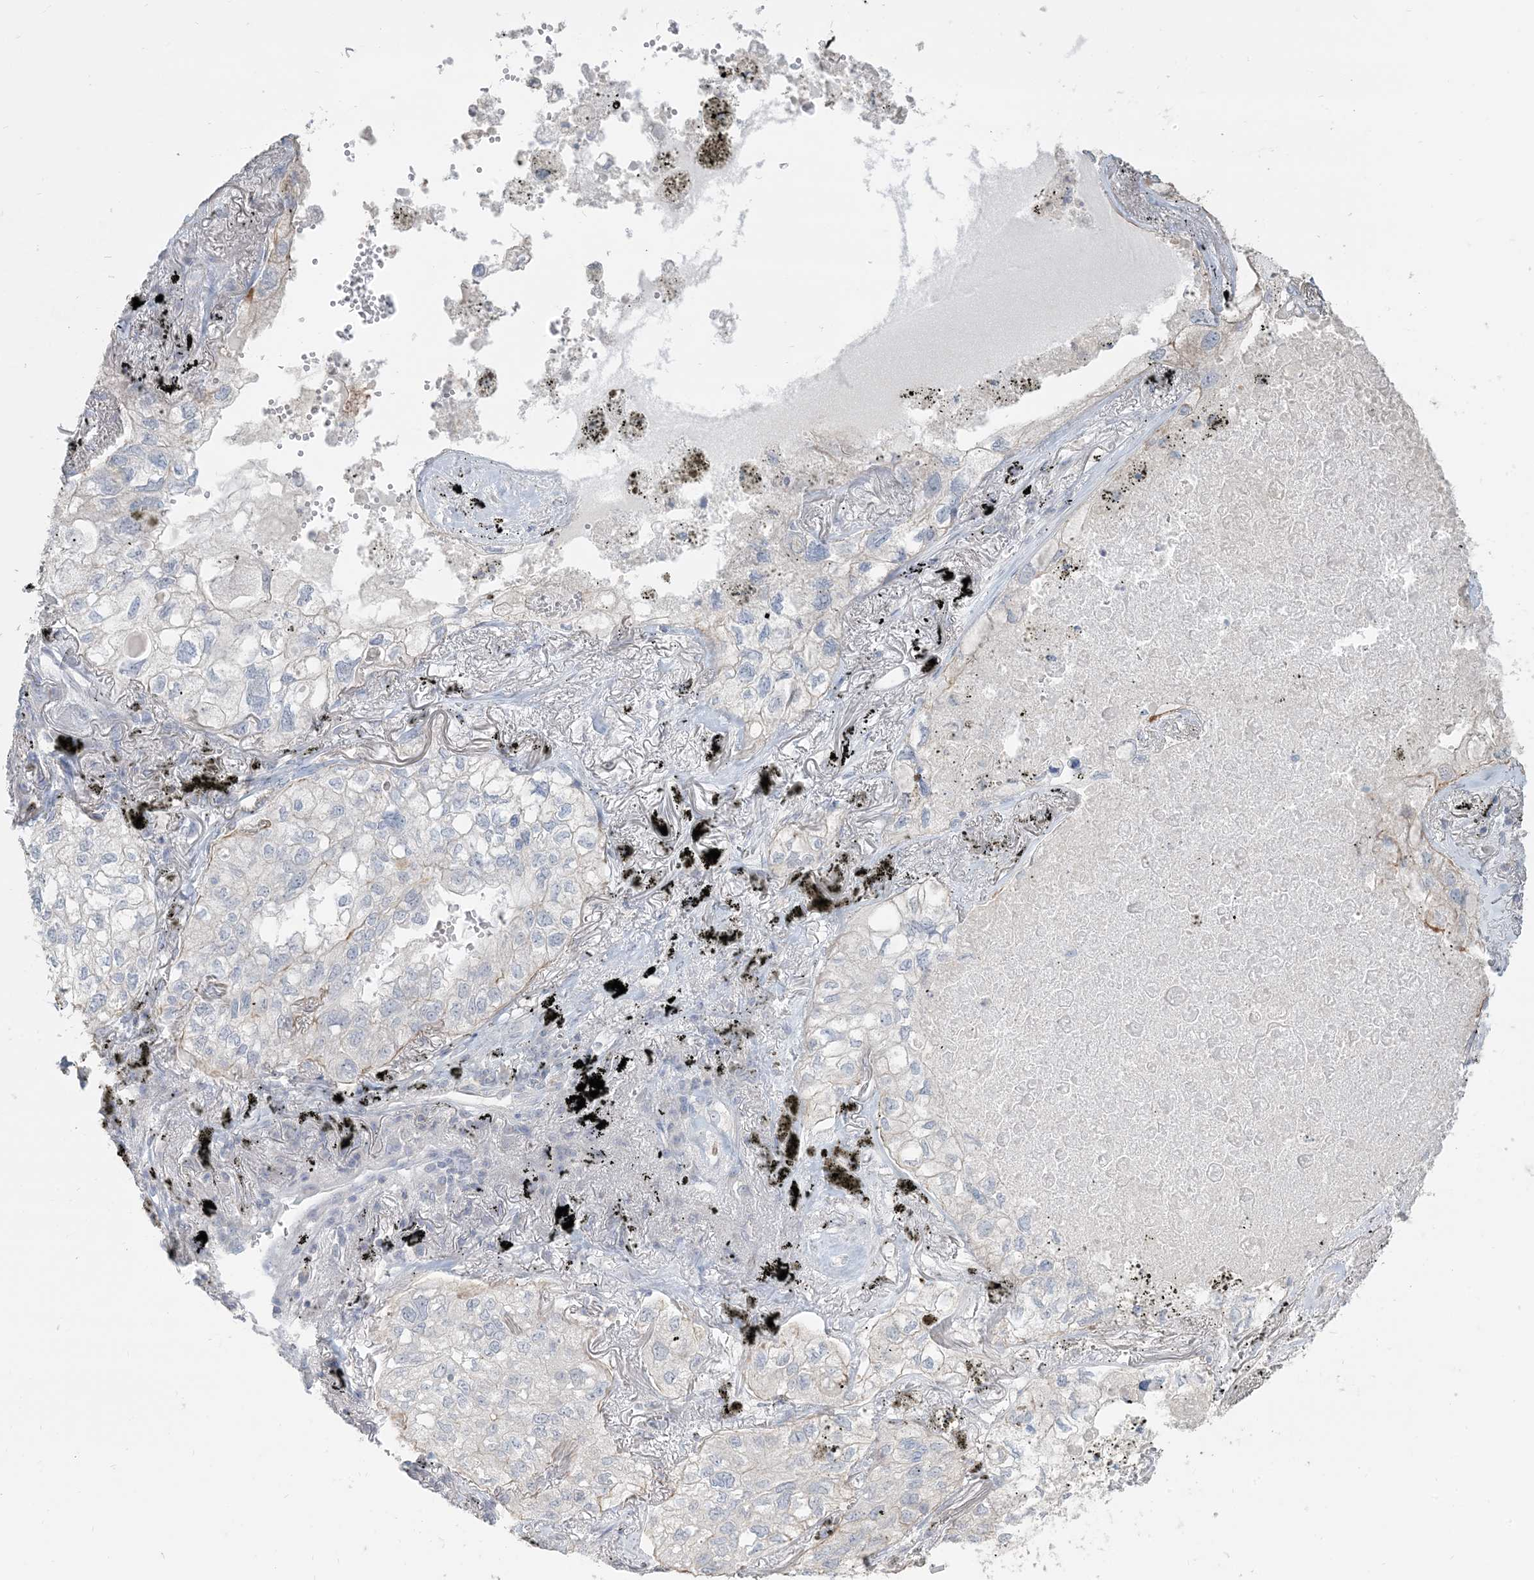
{"staining": {"intensity": "negative", "quantity": "none", "location": "none"}, "tissue": "lung cancer", "cell_type": "Tumor cells", "image_type": "cancer", "snomed": [{"axis": "morphology", "description": "Adenocarcinoma, NOS"}, {"axis": "topography", "description": "Lung"}], "caption": "A high-resolution micrograph shows immunohistochemistry staining of lung cancer (adenocarcinoma), which demonstrates no significant staining in tumor cells.", "gene": "NPHS2", "patient": {"sex": "male", "age": 65}}